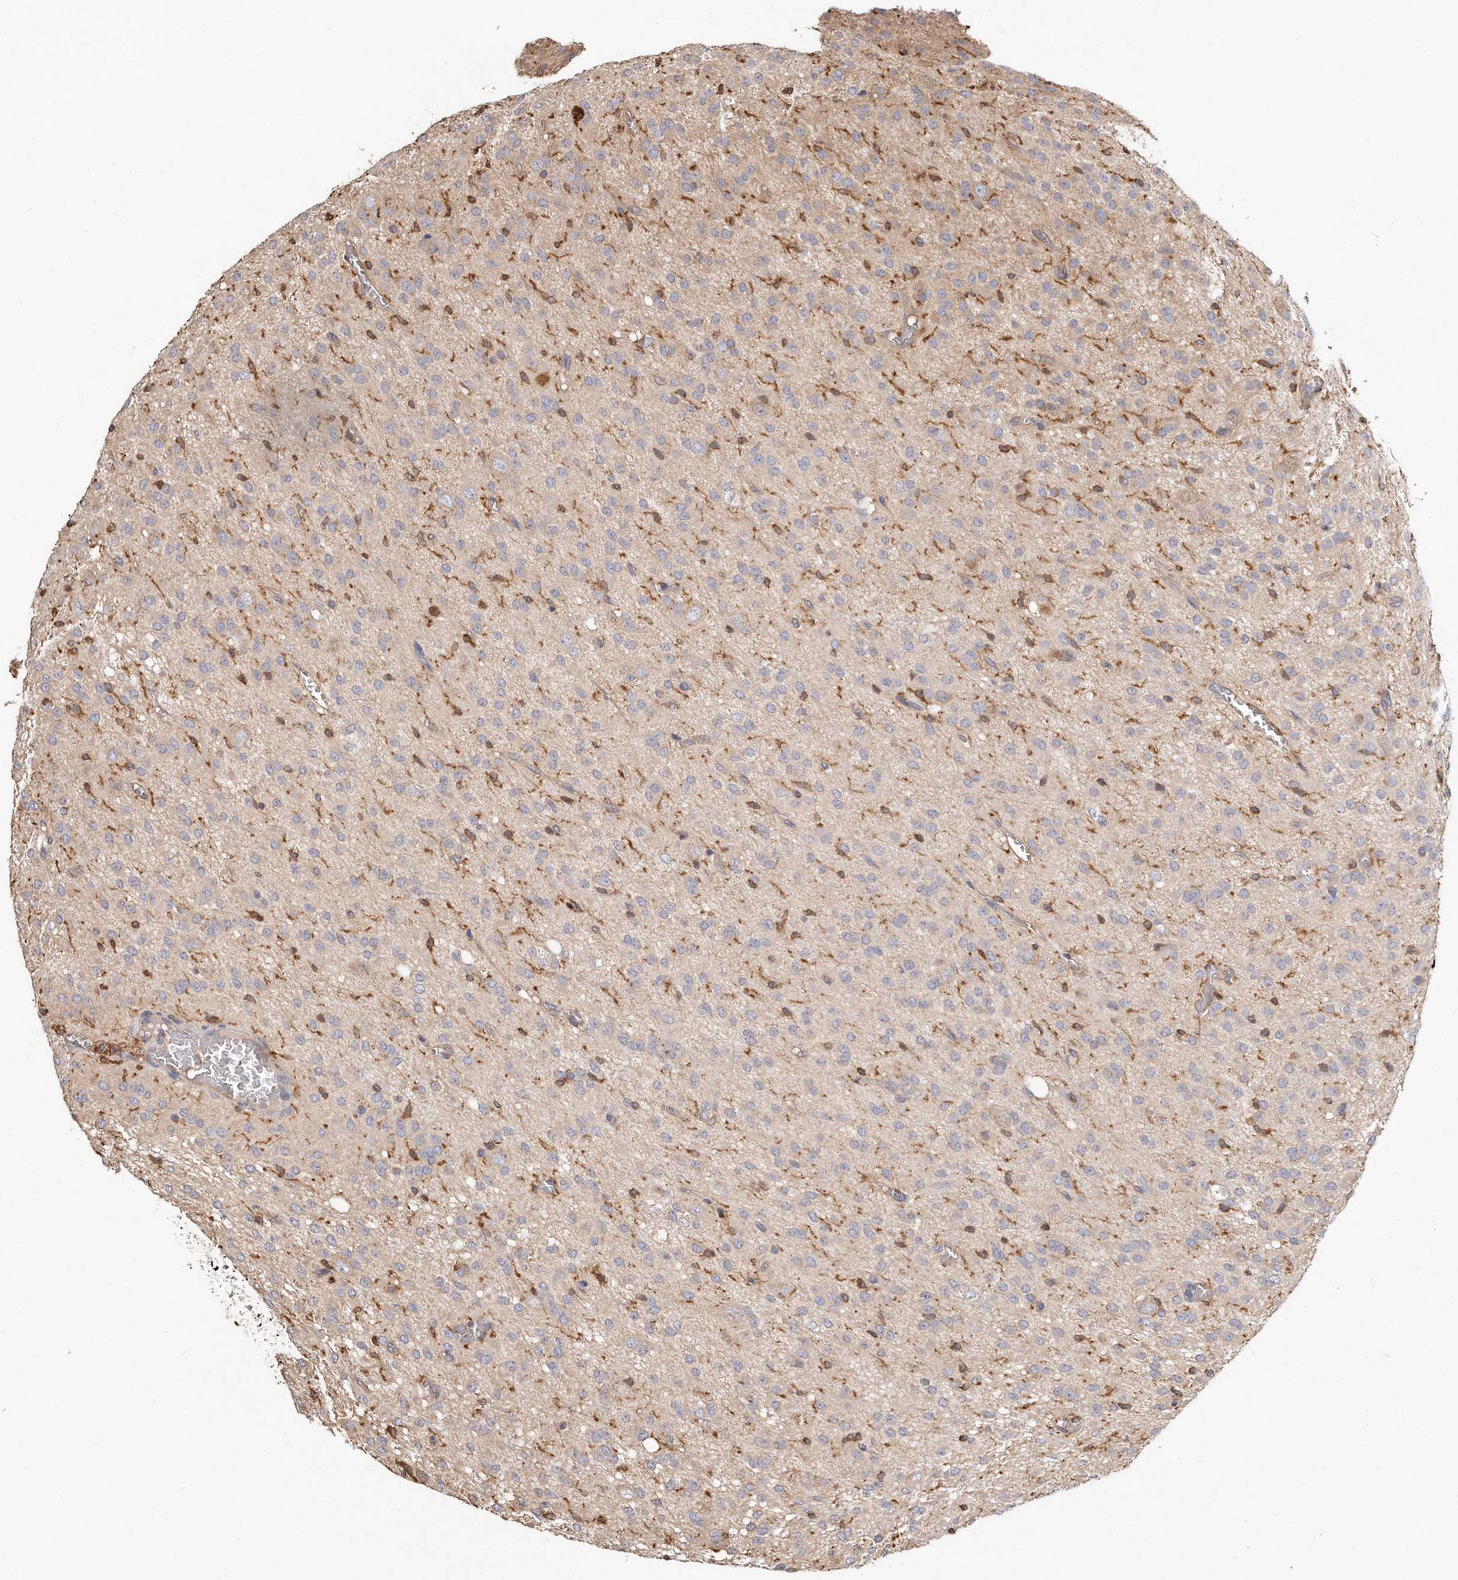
{"staining": {"intensity": "negative", "quantity": "none", "location": "none"}, "tissue": "glioma", "cell_type": "Tumor cells", "image_type": "cancer", "snomed": [{"axis": "morphology", "description": "Glioma, malignant, High grade"}, {"axis": "topography", "description": "Brain"}], "caption": "There is no significant staining in tumor cells of malignant high-grade glioma.", "gene": "CAP1", "patient": {"sex": "female", "age": 59}}